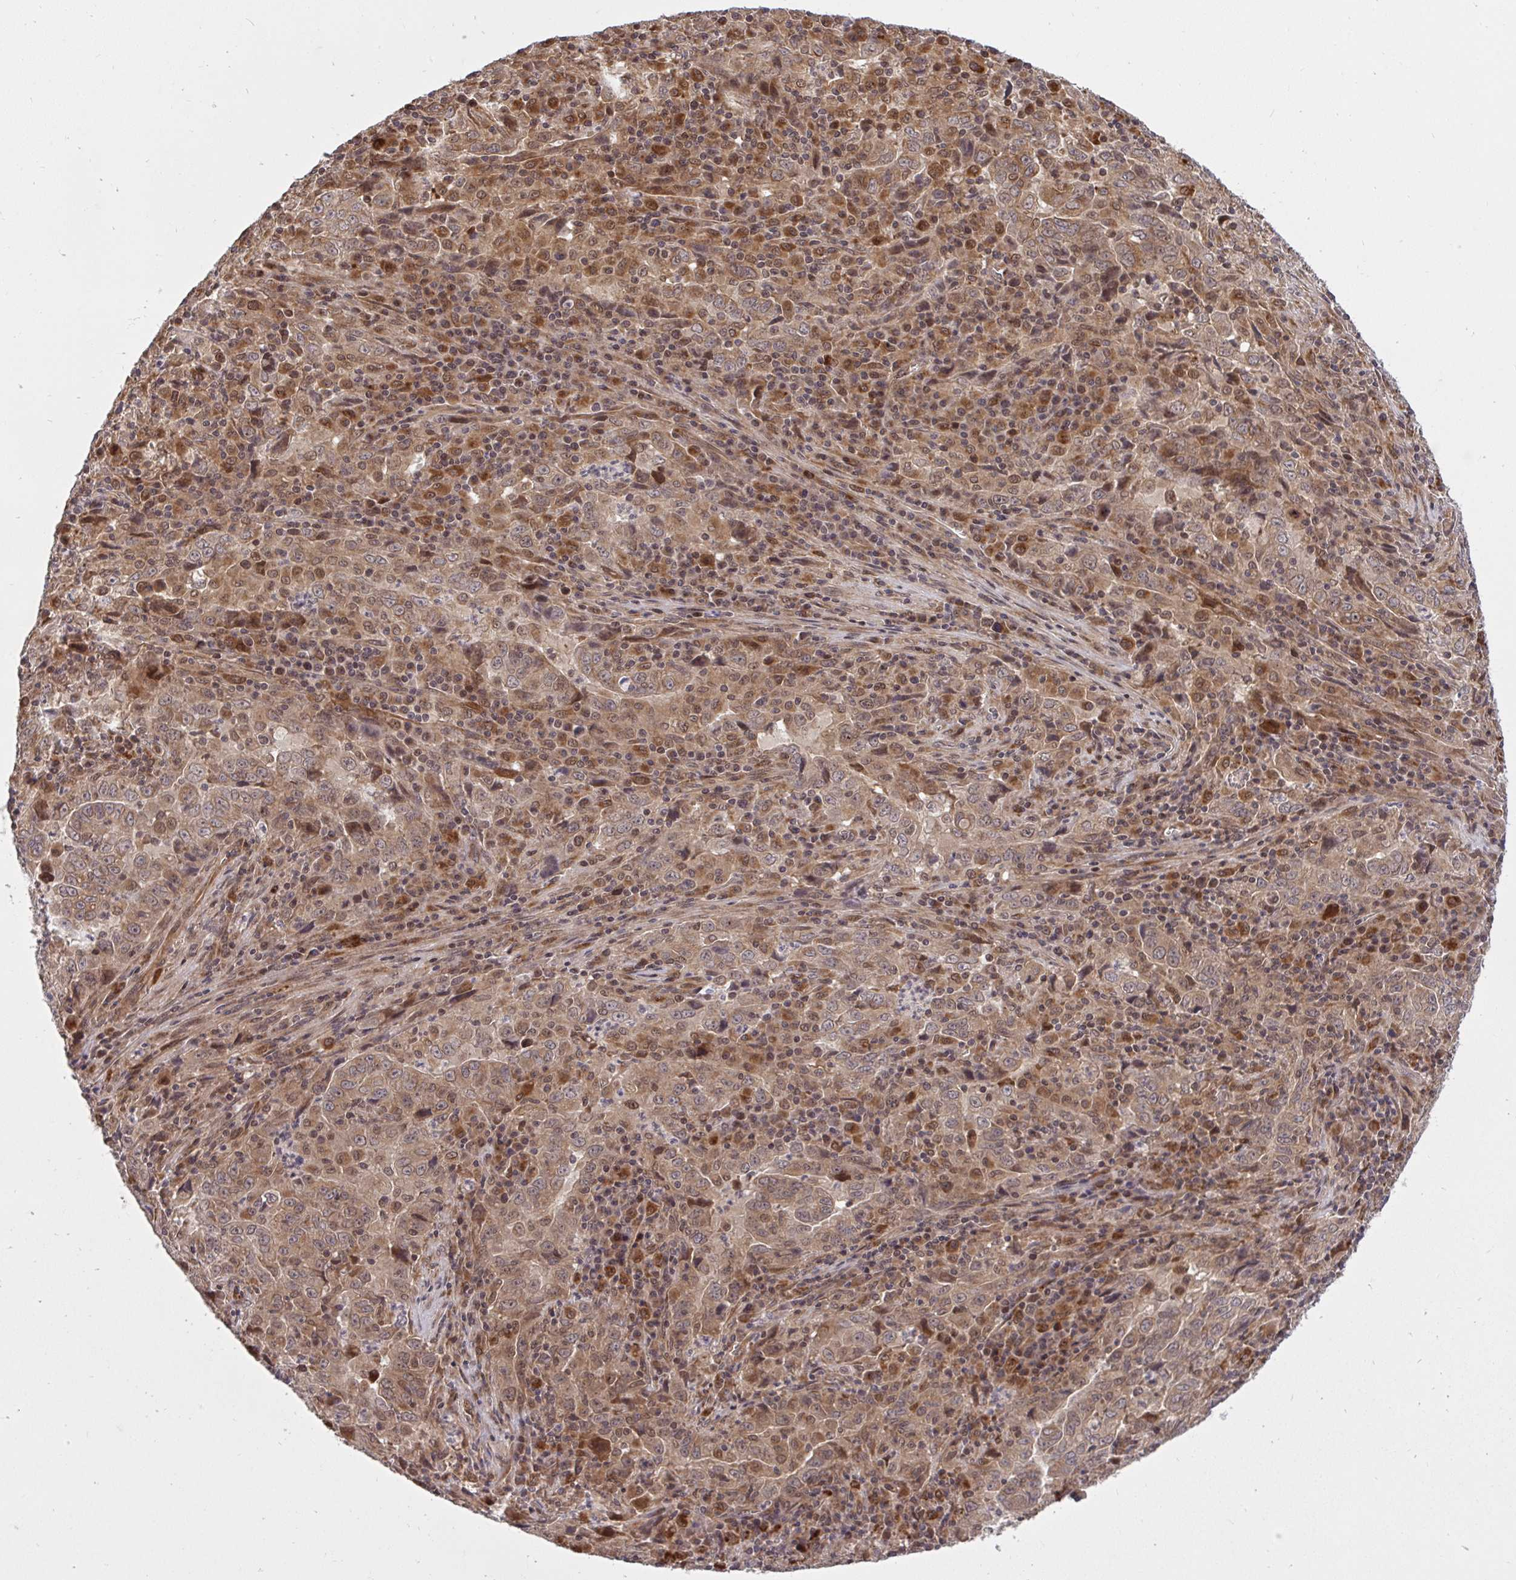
{"staining": {"intensity": "moderate", "quantity": ">75%", "location": "cytoplasmic/membranous"}, "tissue": "lung cancer", "cell_type": "Tumor cells", "image_type": "cancer", "snomed": [{"axis": "morphology", "description": "Adenocarcinoma, NOS"}, {"axis": "topography", "description": "Lung"}], "caption": "Immunohistochemical staining of lung cancer (adenocarcinoma) demonstrates moderate cytoplasmic/membranous protein staining in about >75% of tumor cells.", "gene": "ERI1", "patient": {"sex": "male", "age": 67}}